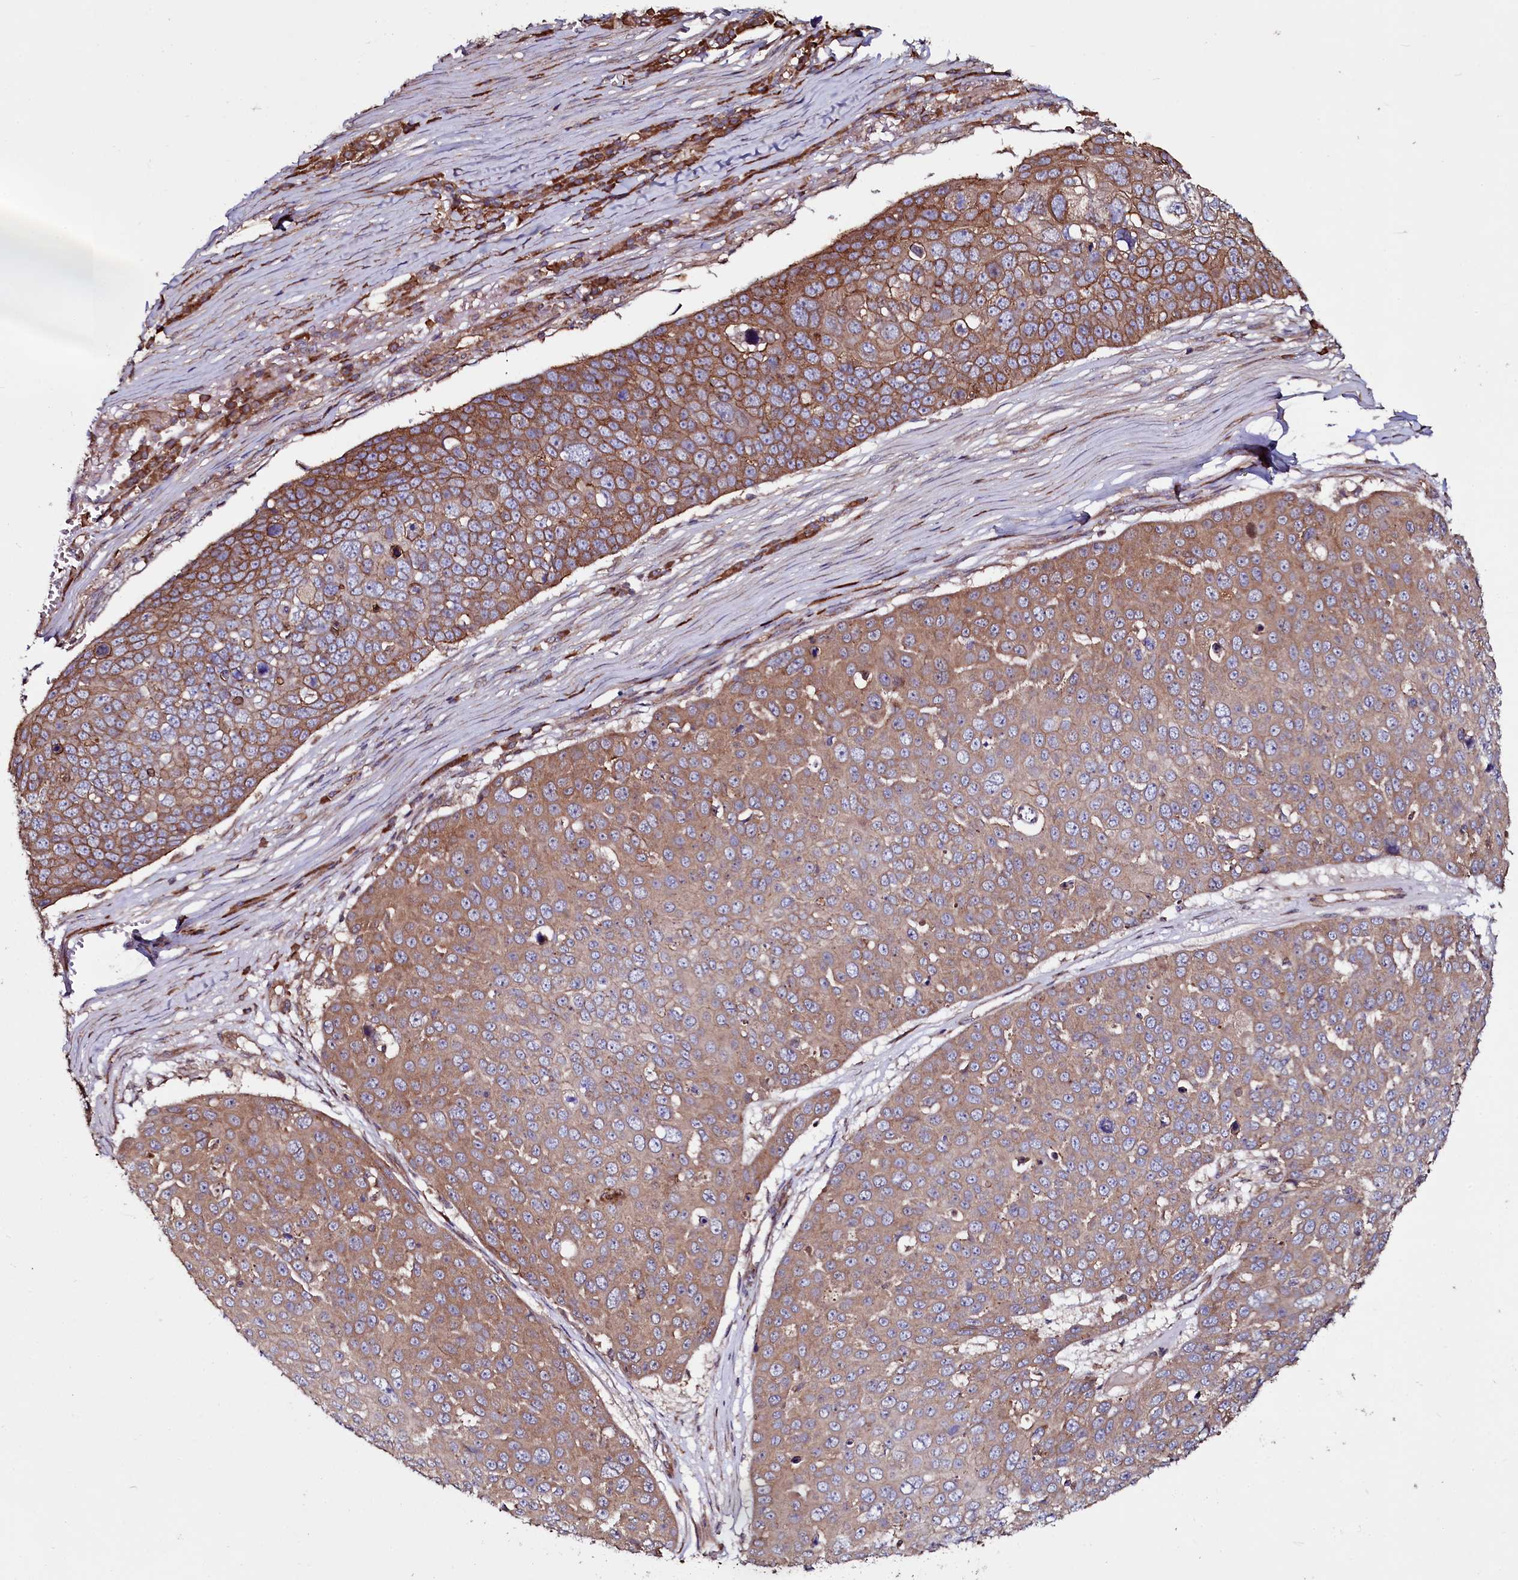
{"staining": {"intensity": "moderate", "quantity": "25%-75%", "location": "cytoplasmic/membranous"}, "tissue": "skin cancer", "cell_type": "Tumor cells", "image_type": "cancer", "snomed": [{"axis": "morphology", "description": "Squamous cell carcinoma, NOS"}, {"axis": "topography", "description": "Skin"}], "caption": "Human skin squamous cell carcinoma stained for a protein (brown) reveals moderate cytoplasmic/membranous positive staining in about 25%-75% of tumor cells.", "gene": "USPL1", "patient": {"sex": "male", "age": 71}}